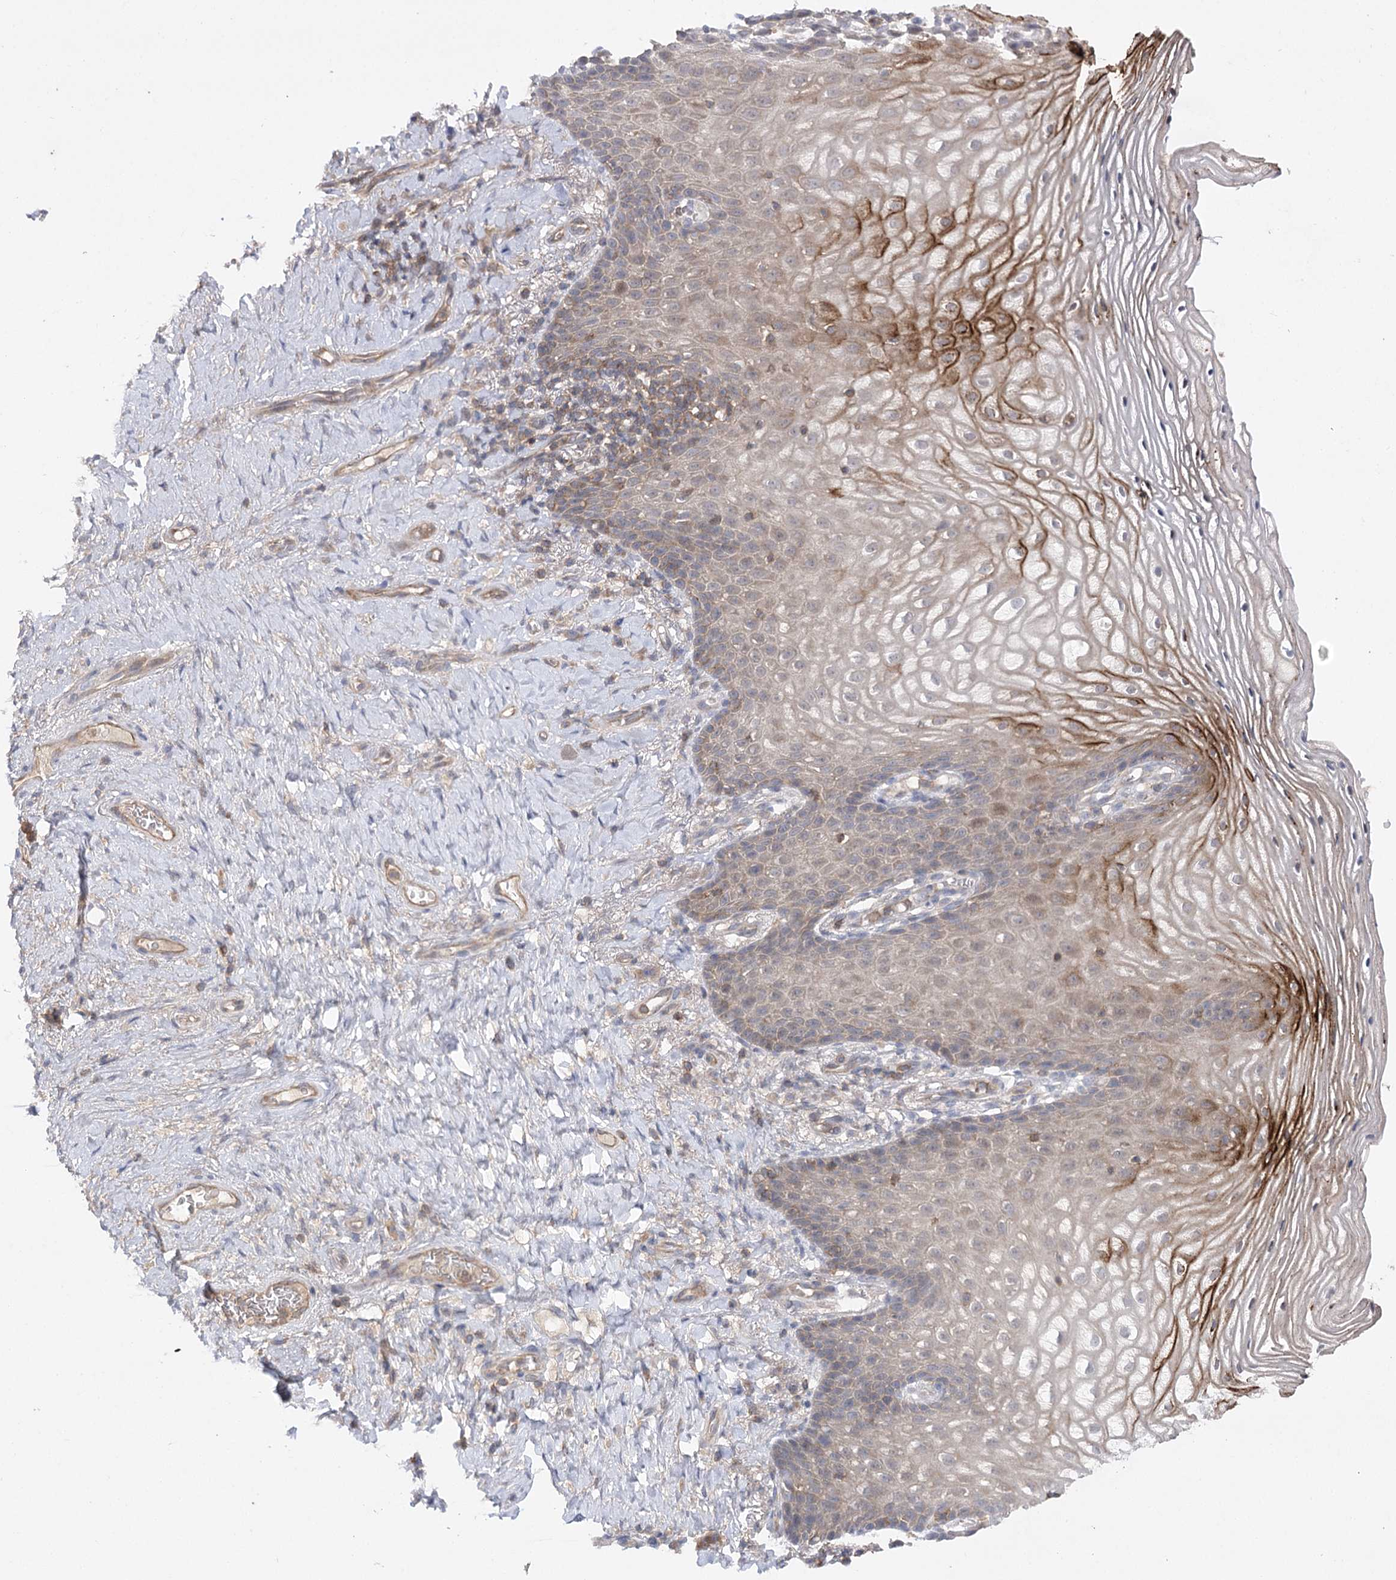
{"staining": {"intensity": "moderate", "quantity": "25%-75%", "location": "cytoplasmic/membranous"}, "tissue": "vagina", "cell_type": "Squamous epithelial cells", "image_type": "normal", "snomed": [{"axis": "morphology", "description": "Normal tissue, NOS"}, {"axis": "topography", "description": "Vagina"}], "caption": "Moderate cytoplasmic/membranous staining is seen in about 25%-75% of squamous epithelial cells in normal vagina. Using DAB (brown) and hematoxylin (blue) stains, captured at high magnification using brightfield microscopy.", "gene": "BCR", "patient": {"sex": "female", "age": 60}}